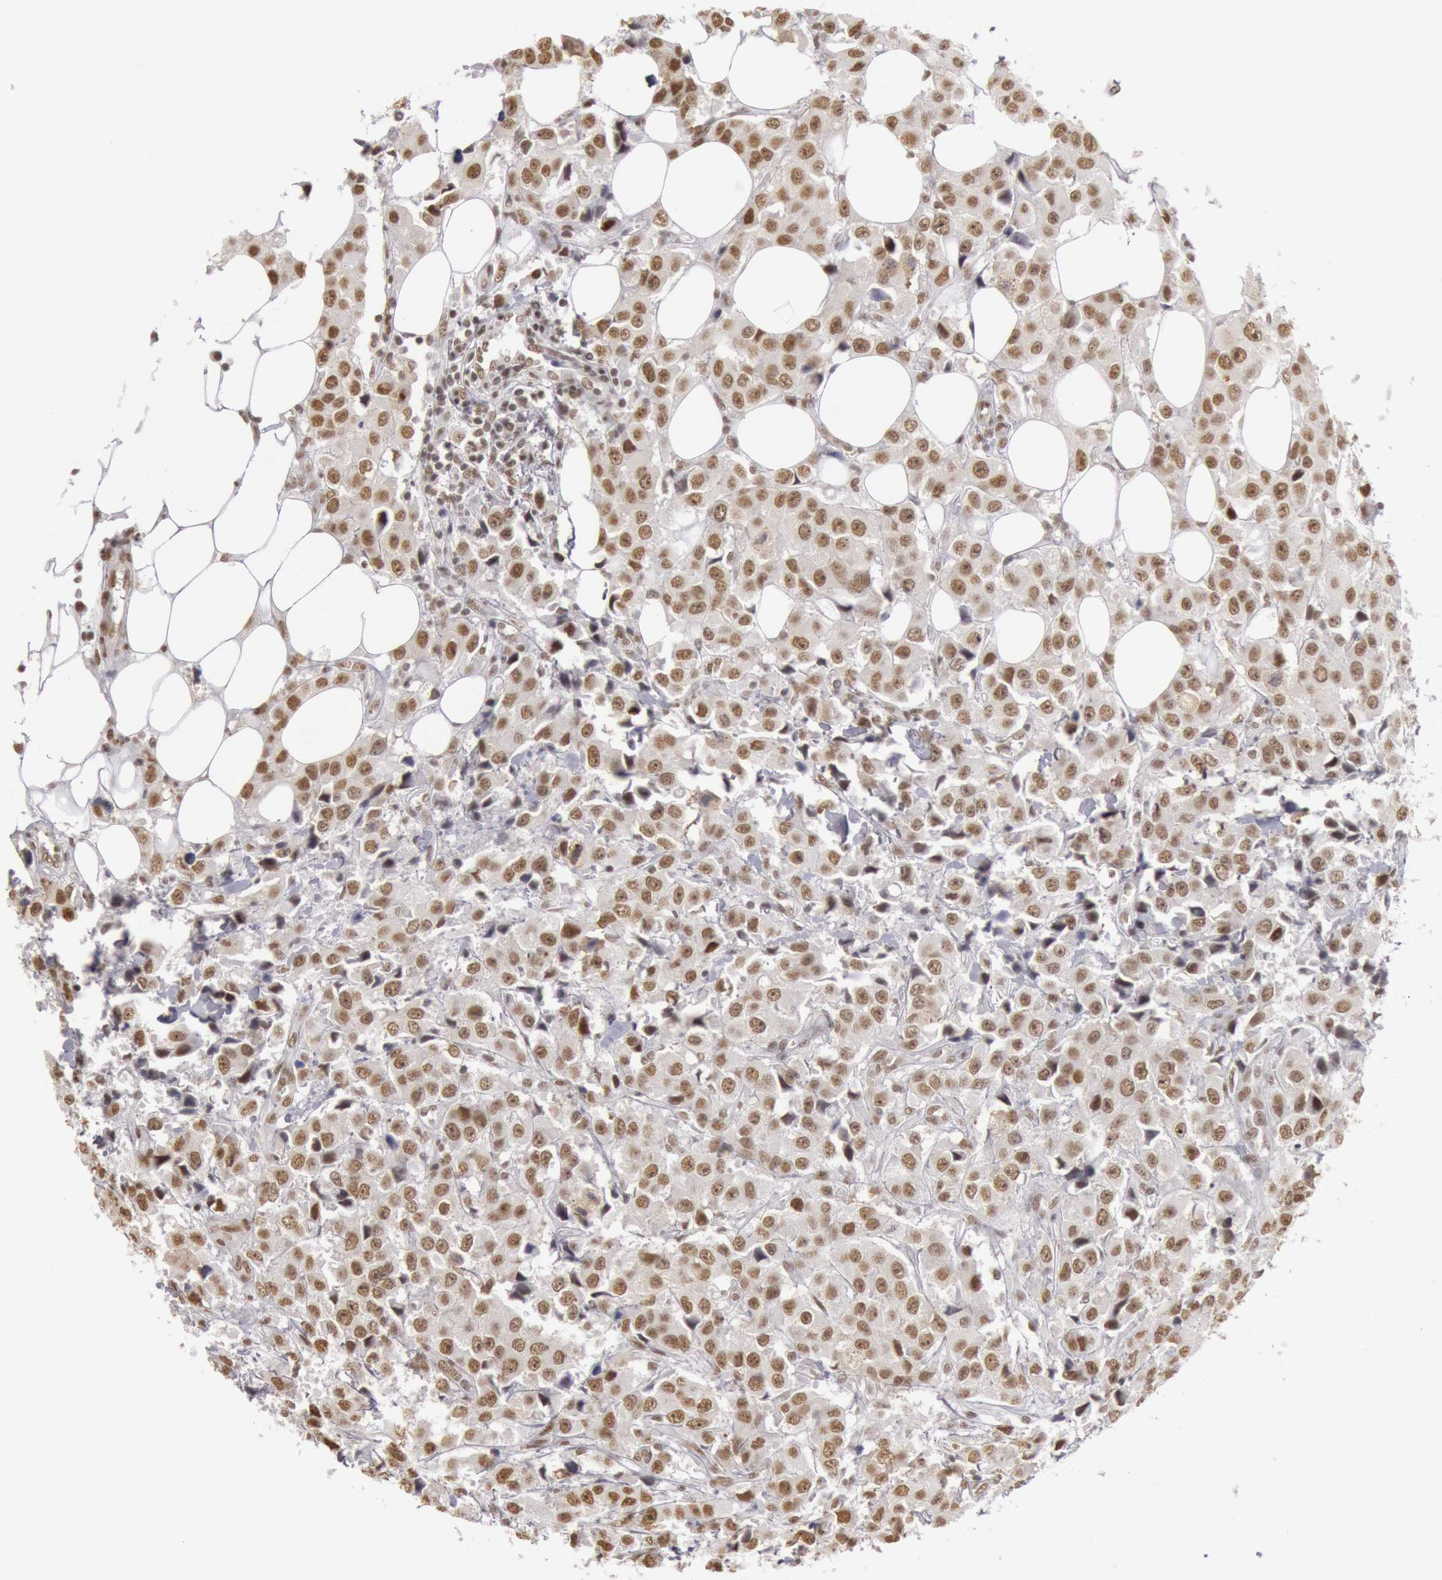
{"staining": {"intensity": "moderate", "quantity": ">75%", "location": "nuclear"}, "tissue": "breast cancer", "cell_type": "Tumor cells", "image_type": "cancer", "snomed": [{"axis": "morphology", "description": "Duct carcinoma"}, {"axis": "topography", "description": "Breast"}], "caption": "There is medium levels of moderate nuclear expression in tumor cells of breast cancer (intraductal carcinoma), as demonstrated by immunohistochemical staining (brown color).", "gene": "ESS2", "patient": {"sex": "female", "age": 58}}